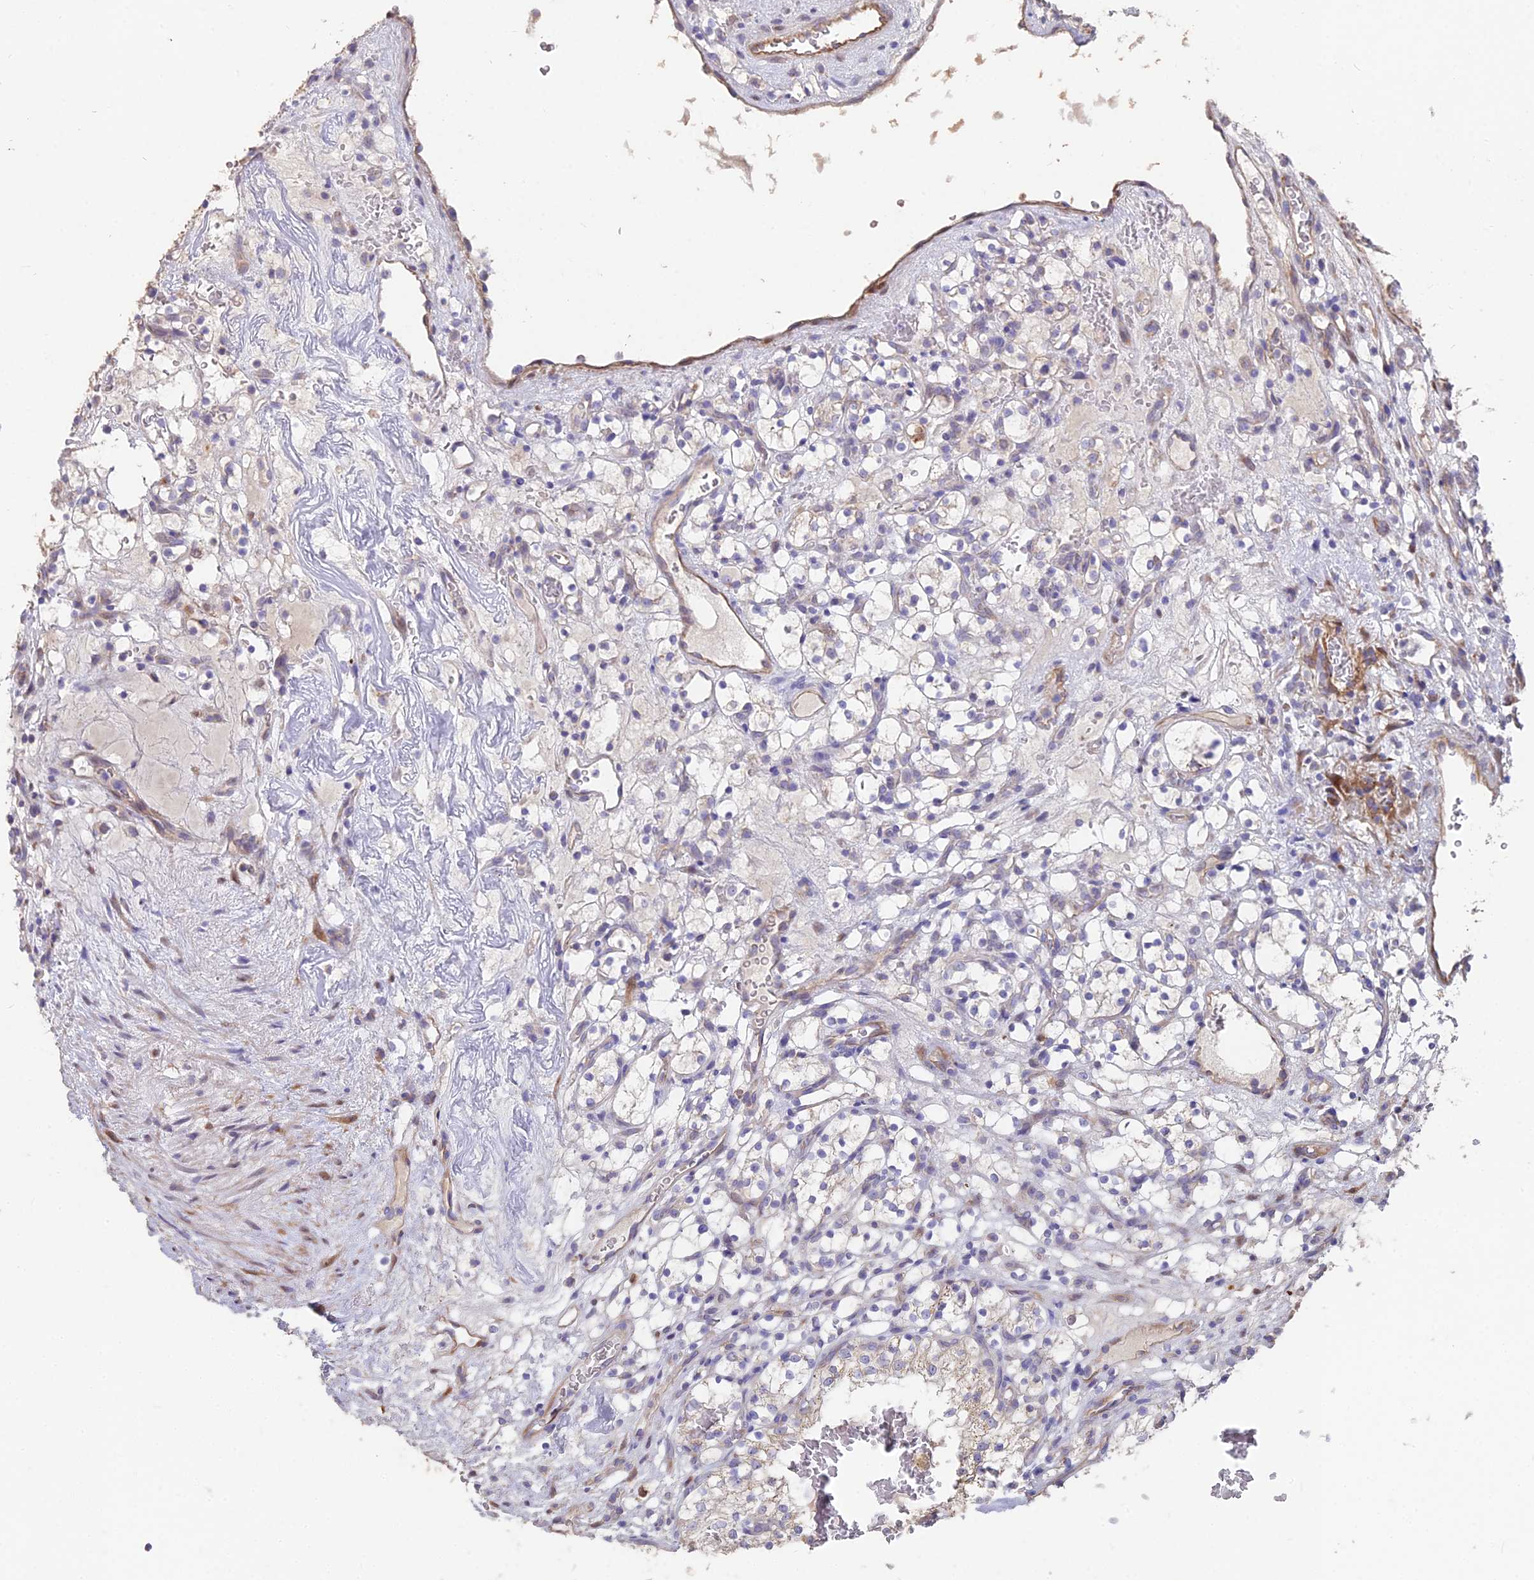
{"staining": {"intensity": "negative", "quantity": "none", "location": "none"}, "tissue": "renal cancer", "cell_type": "Tumor cells", "image_type": "cancer", "snomed": [{"axis": "morphology", "description": "Adenocarcinoma, NOS"}, {"axis": "topography", "description": "Kidney"}], "caption": "This is an immunohistochemistry micrograph of human renal cancer (adenocarcinoma). There is no staining in tumor cells.", "gene": "FAM168B", "patient": {"sex": "female", "age": 69}}